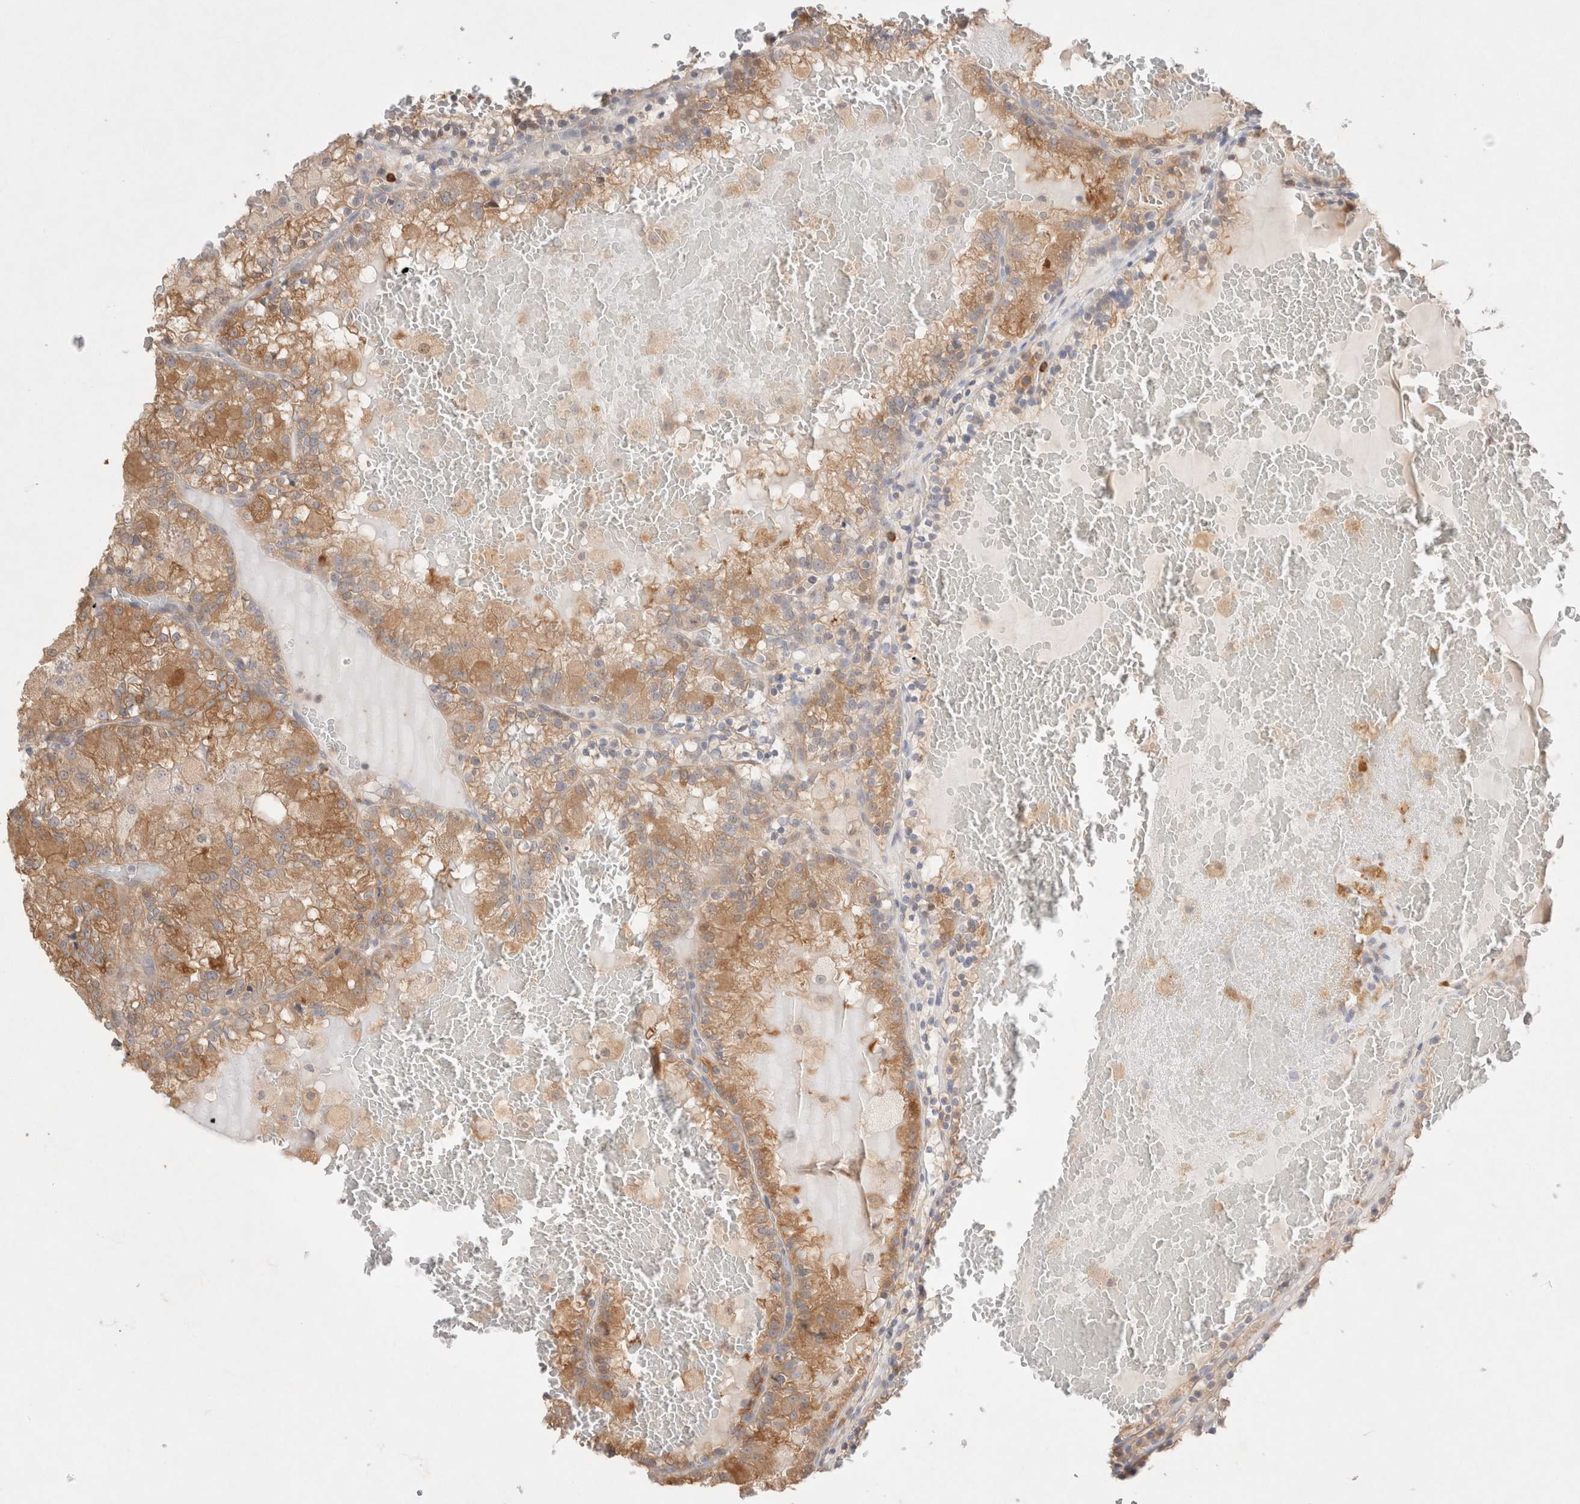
{"staining": {"intensity": "moderate", "quantity": ">75%", "location": "cytoplasmic/membranous"}, "tissue": "renal cancer", "cell_type": "Tumor cells", "image_type": "cancer", "snomed": [{"axis": "morphology", "description": "Adenocarcinoma, NOS"}, {"axis": "topography", "description": "Kidney"}], "caption": "A histopathology image of adenocarcinoma (renal) stained for a protein demonstrates moderate cytoplasmic/membranous brown staining in tumor cells.", "gene": "STARD10", "patient": {"sex": "female", "age": 56}}